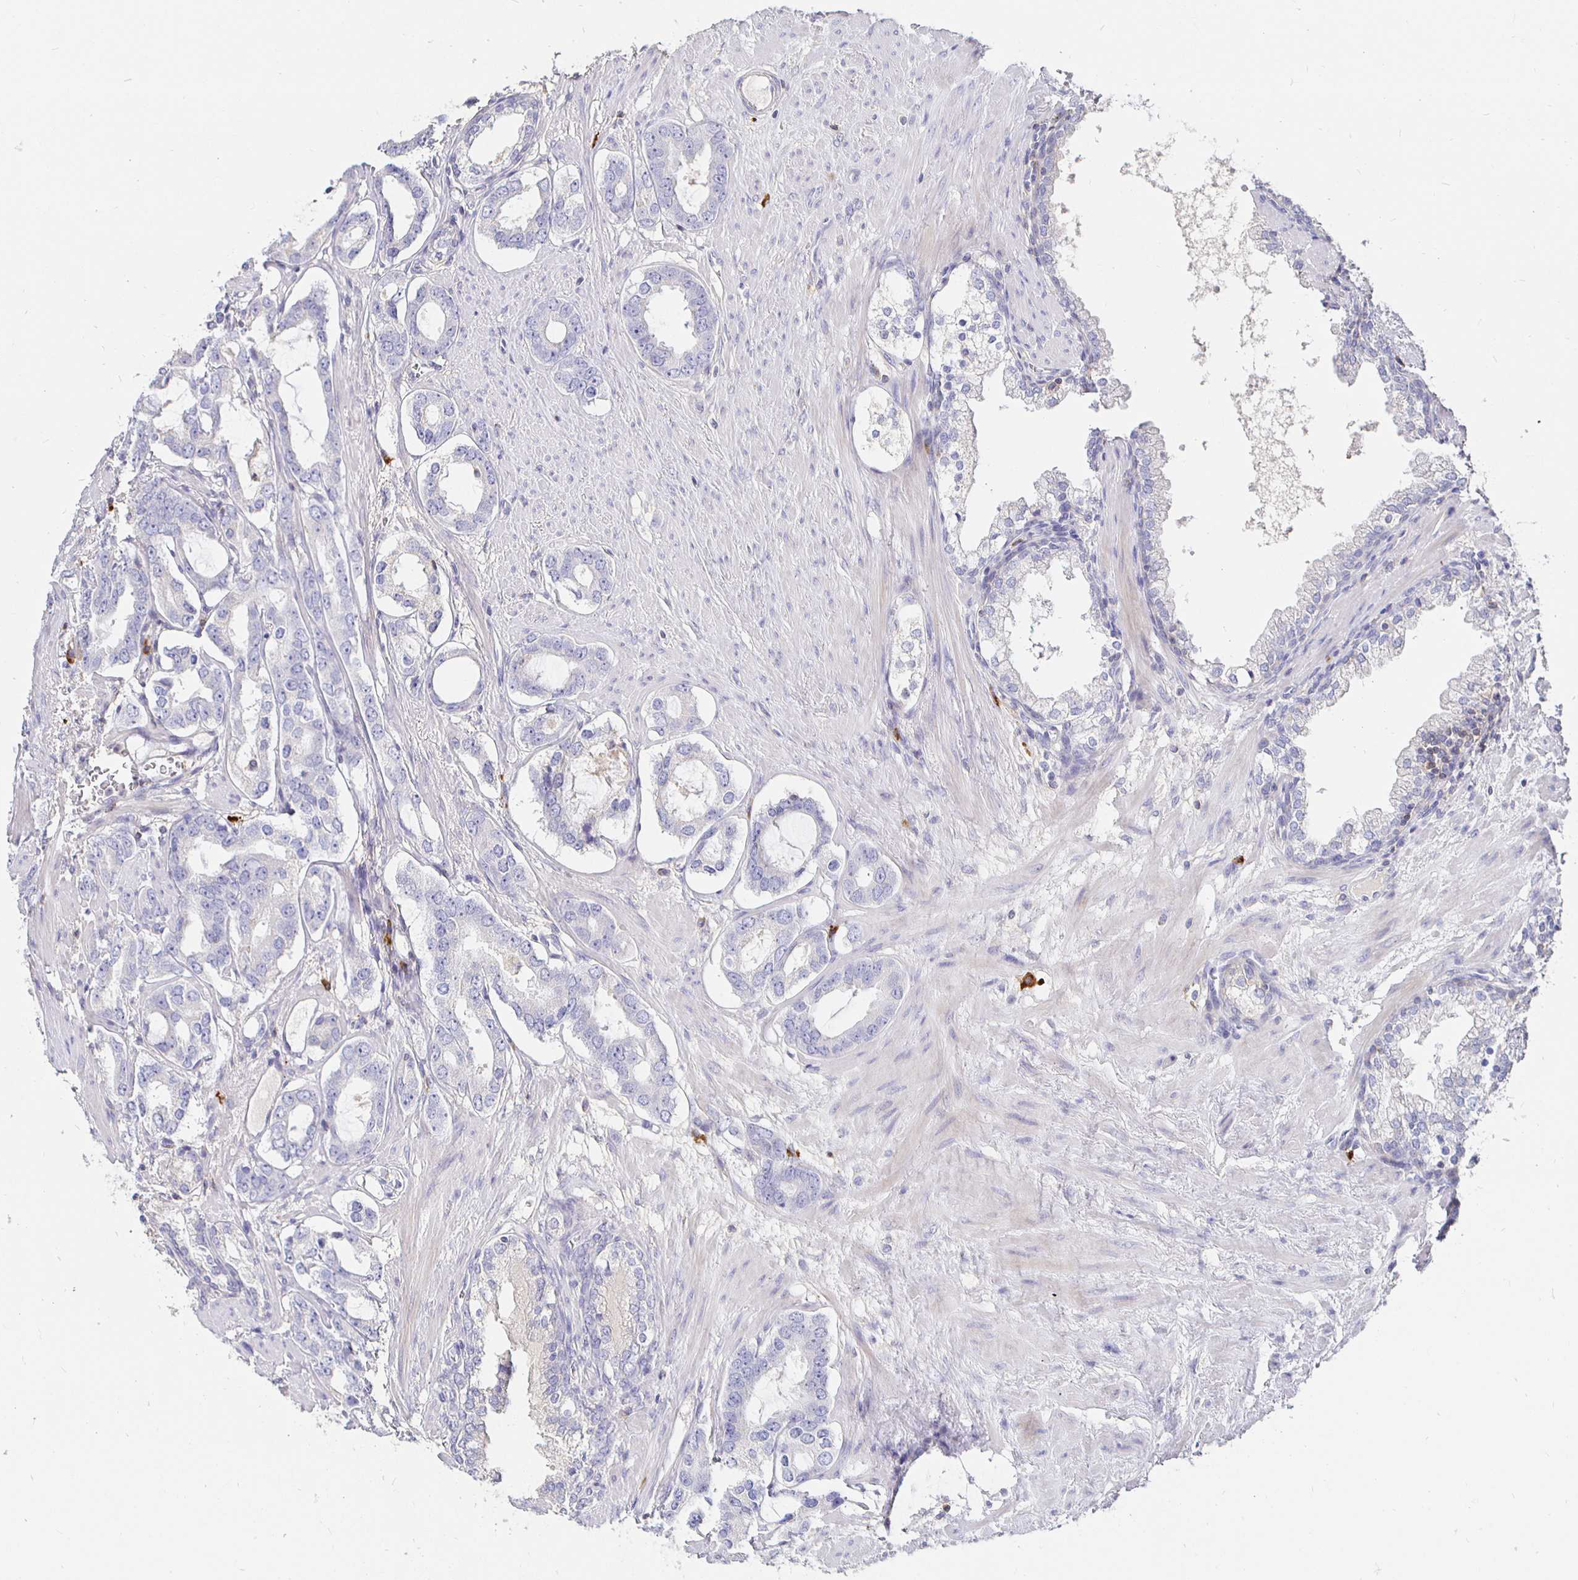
{"staining": {"intensity": "negative", "quantity": "none", "location": "none"}, "tissue": "prostate cancer", "cell_type": "Tumor cells", "image_type": "cancer", "snomed": [{"axis": "morphology", "description": "Adenocarcinoma, High grade"}, {"axis": "topography", "description": "Prostate"}], "caption": "Micrograph shows no significant protein staining in tumor cells of prostate cancer.", "gene": "CXCR3", "patient": {"sex": "male", "age": 75}}